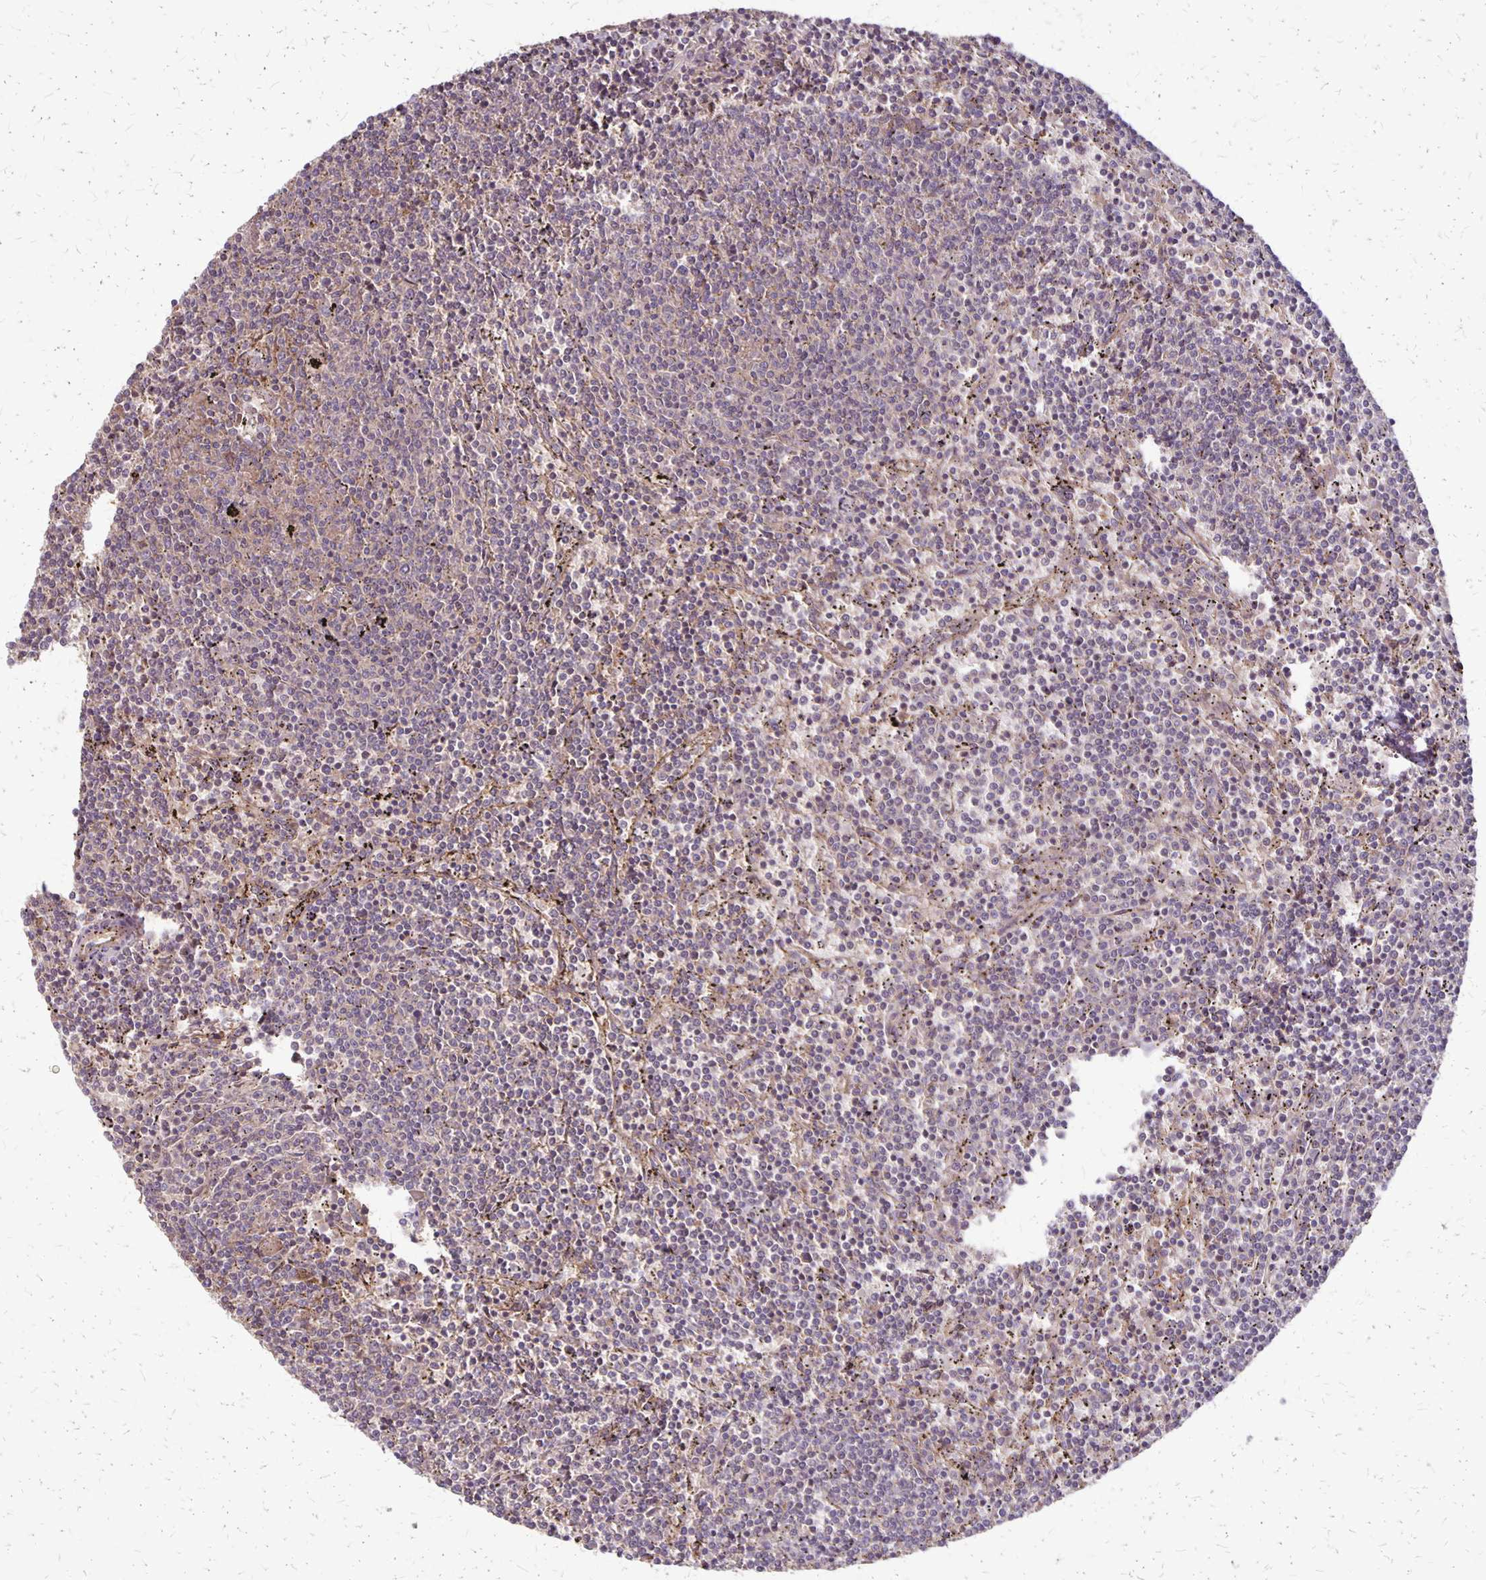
{"staining": {"intensity": "negative", "quantity": "none", "location": "none"}, "tissue": "lymphoma", "cell_type": "Tumor cells", "image_type": "cancer", "snomed": [{"axis": "morphology", "description": "Malignant lymphoma, non-Hodgkin's type, Low grade"}, {"axis": "topography", "description": "Spleen"}], "caption": "Histopathology image shows no significant protein expression in tumor cells of malignant lymphoma, non-Hodgkin's type (low-grade).", "gene": "PROM2", "patient": {"sex": "female", "age": 50}}